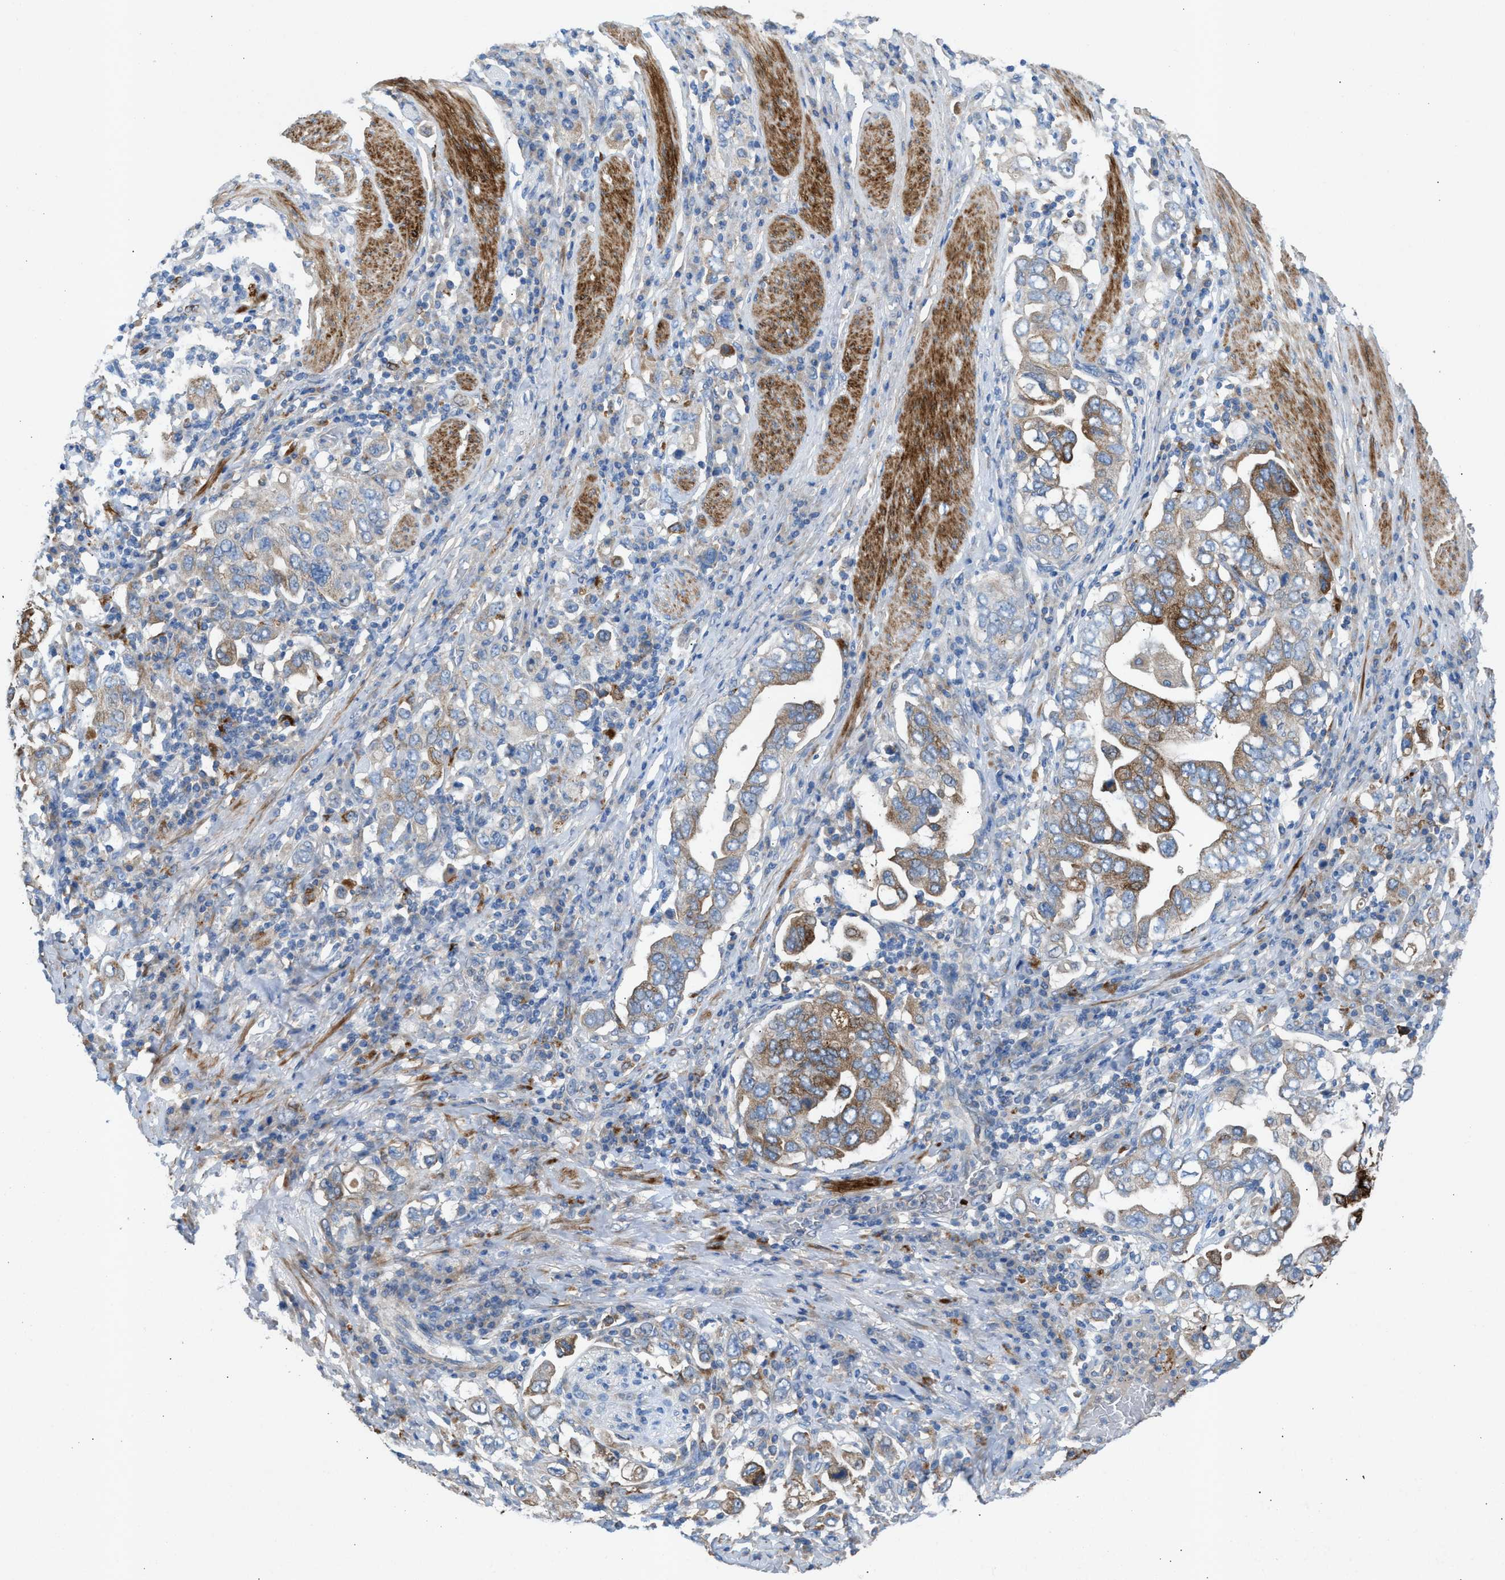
{"staining": {"intensity": "moderate", "quantity": "<25%", "location": "cytoplasmic/membranous"}, "tissue": "stomach cancer", "cell_type": "Tumor cells", "image_type": "cancer", "snomed": [{"axis": "morphology", "description": "Adenocarcinoma, NOS"}, {"axis": "topography", "description": "Stomach, upper"}], "caption": "This image demonstrates stomach cancer stained with immunohistochemistry (IHC) to label a protein in brown. The cytoplasmic/membranous of tumor cells show moderate positivity for the protein. Nuclei are counter-stained blue.", "gene": "AOAH", "patient": {"sex": "male", "age": 62}}